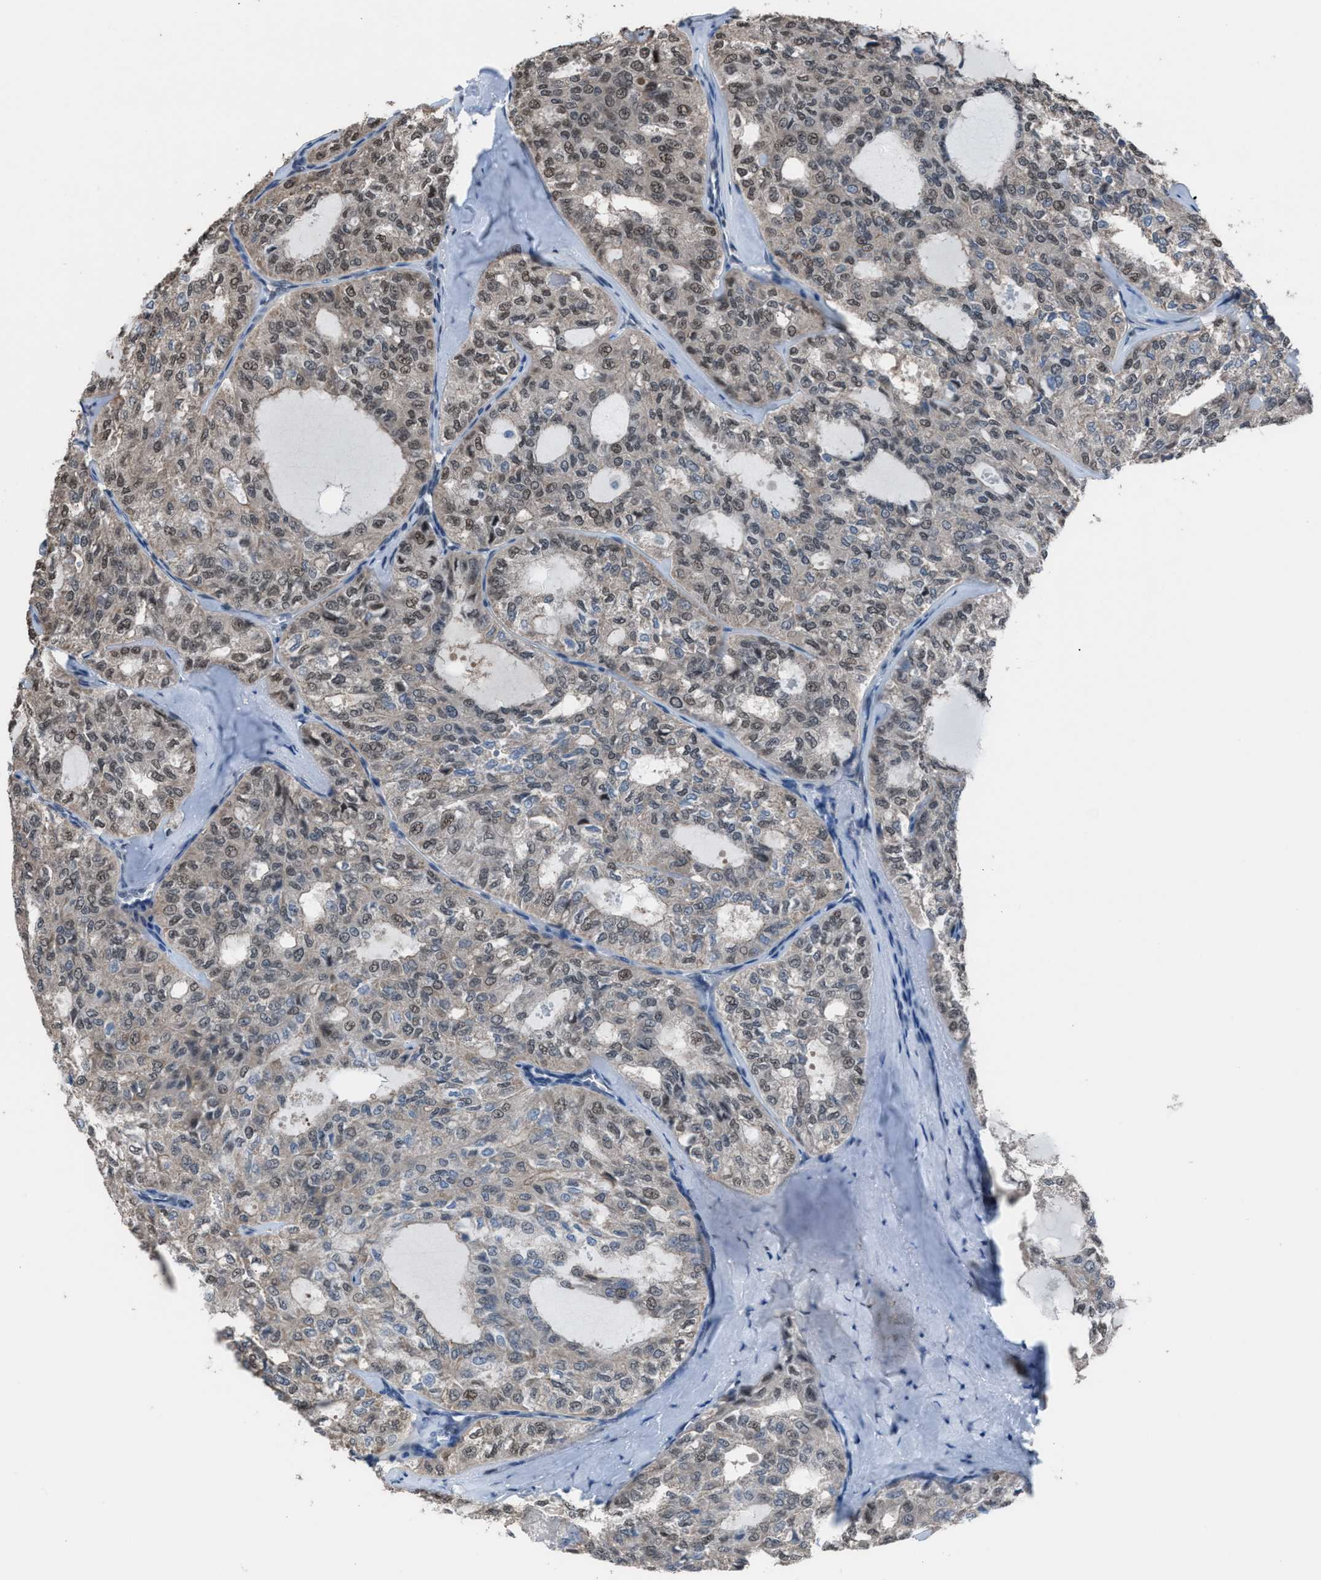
{"staining": {"intensity": "weak", "quantity": ">75%", "location": "nuclear"}, "tissue": "thyroid cancer", "cell_type": "Tumor cells", "image_type": "cancer", "snomed": [{"axis": "morphology", "description": "Follicular adenoma carcinoma, NOS"}, {"axis": "topography", "description": "Thyroid gland"}], "caption": "Immunohistochemistry (IHC) image of human thyroid cancer (follicular adenoma carcinoma) stained for a protein (brown), which shows low levels of weak nuclear positivity in approximately >75% of tumor cells.", "gene": "ZNF276", "patient": {"sex": "male", "age": 75}}